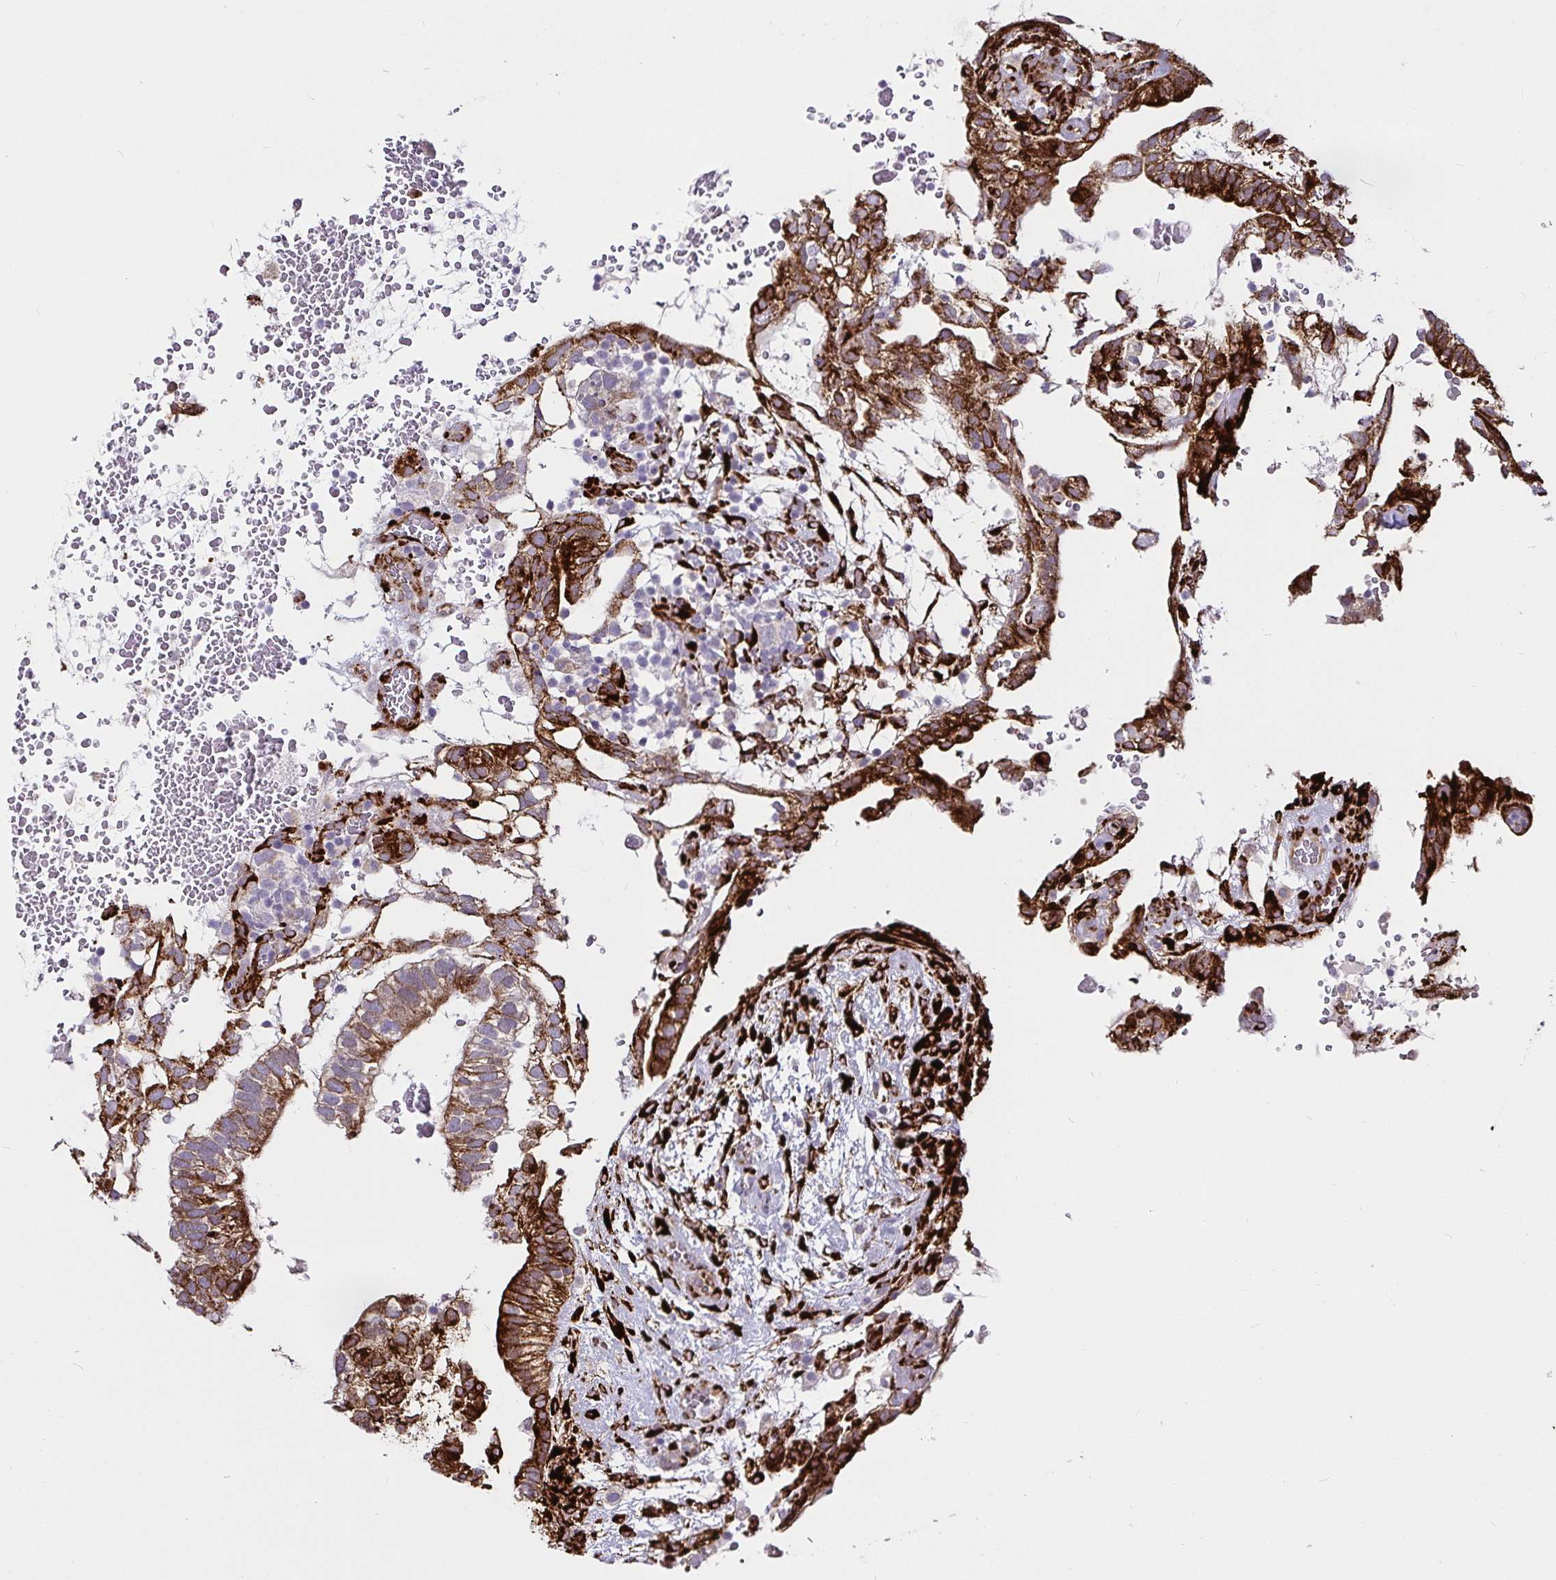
{"staining": {"intensity": "strong", "quantity": ">75%", "location": "cytoplasmic/membranous"}, "tissue": "testis cancer", "cell_type": "Tumor cells", "image_type": "cancer", "snomed": [{"axis": "morphology", "description": "Carcinoma, Embryonal, NOS"}, {"axis": "topography", "description": "Testis"}], "caption": "Testis cancer tissue exhibits strong cytoplasmic/membranous staining in about >75% of tumor cells", "gene": "P4HA2", "patient": {"sex": "male", "age": 32}}